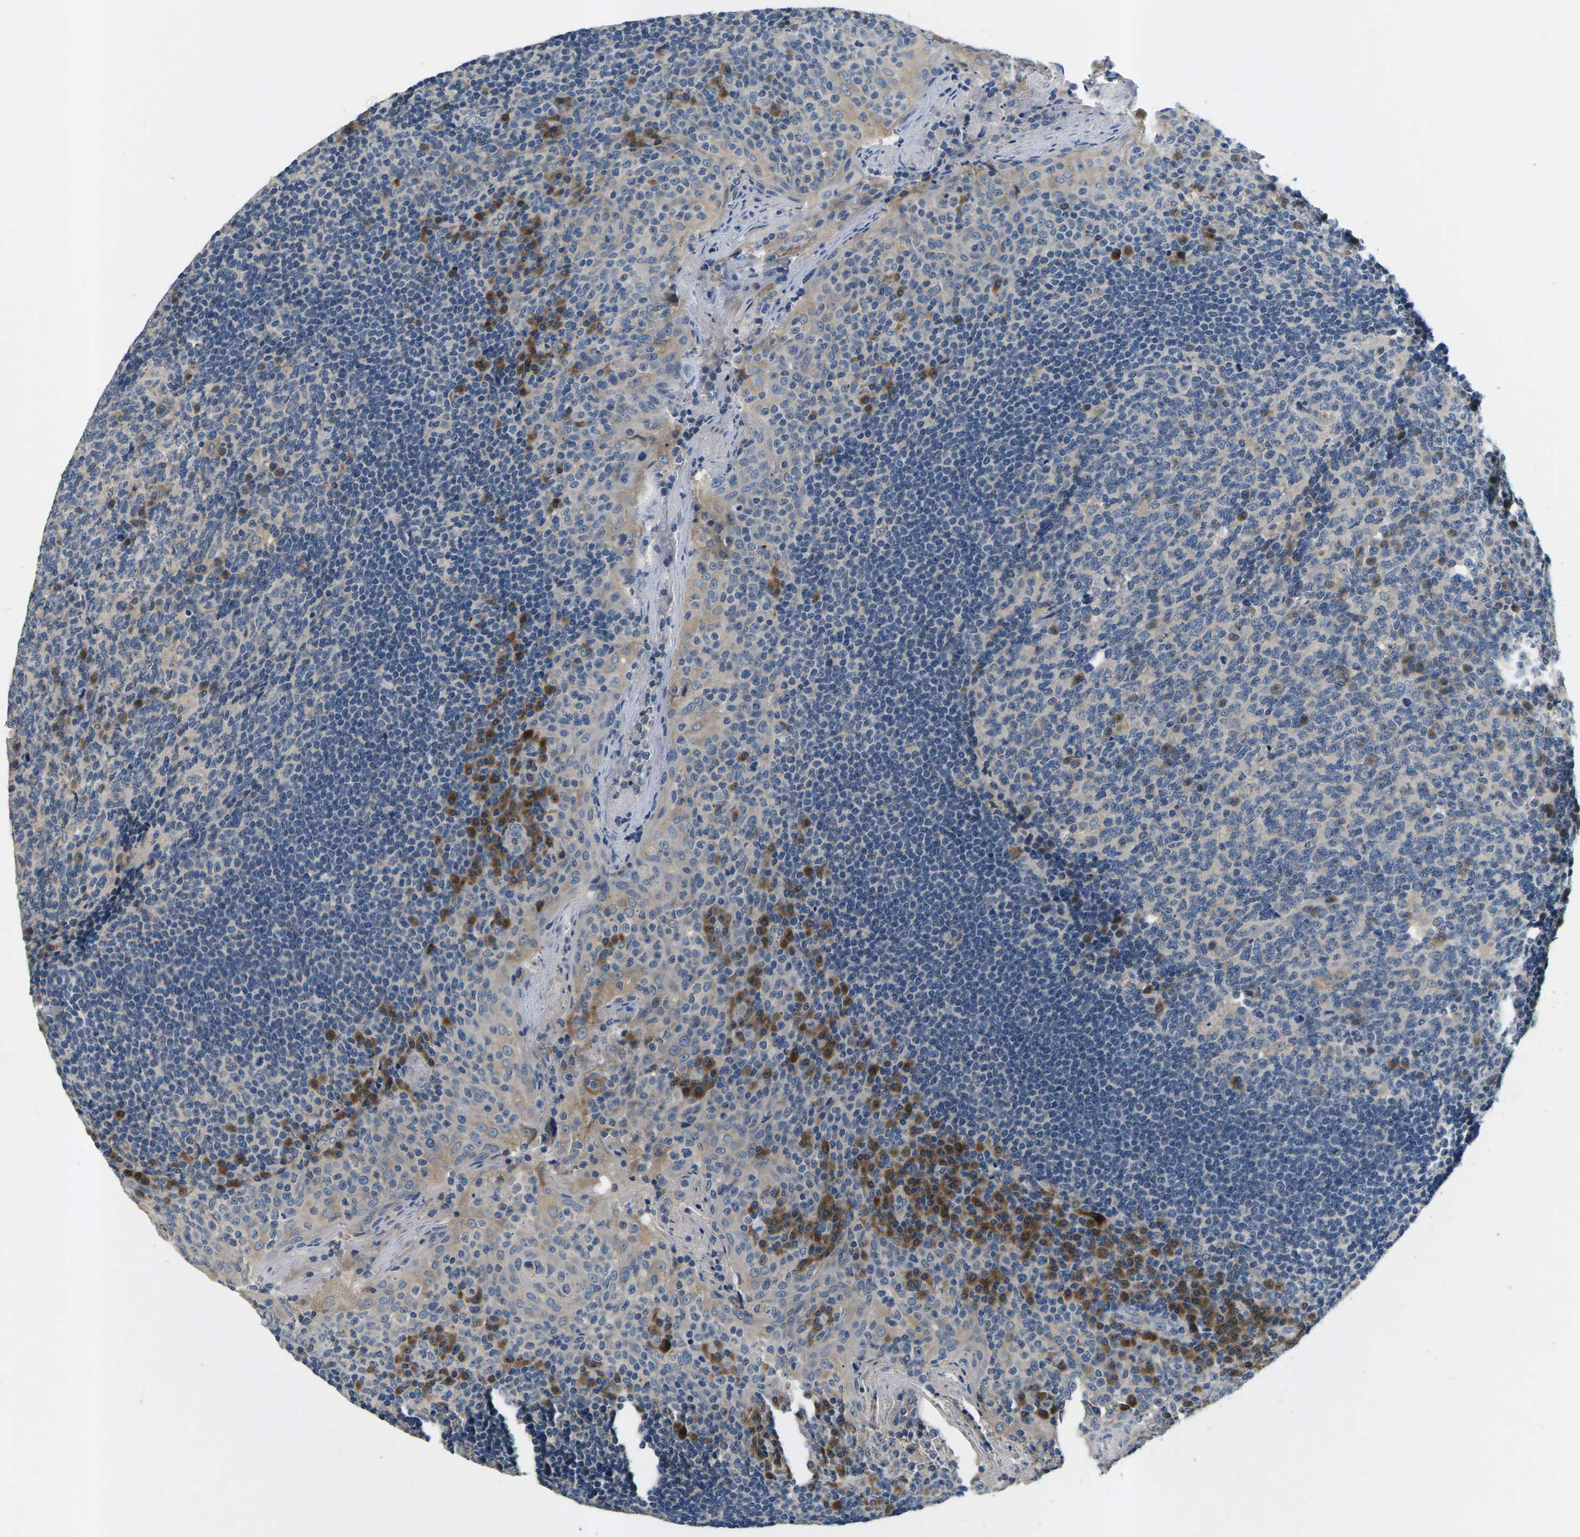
{"staining": {"intensity": "weak", "quantity": "25%-75%", "location": "cytoplasmic/membranous"}, "tissue": "tonsil", "cell_type": "Germinal center cells", "image_type": "normal", "snomed": [{"axis": "morphology", "description": "Normal tissue, NOS"}, {"axis": "topography", "description": "Tonsil"}], "caption": "Germinal center cells show weak cytoplasmic/membranous expression in approximately 25%-75% of cells in benign tonsil. The staining was performed using DAB, with brown indicating positive protein expression. Nuclei are stained blue with hematoxylin.", "gene": "ERGIC3", "patient": {"sex": "male", "age": 17}}